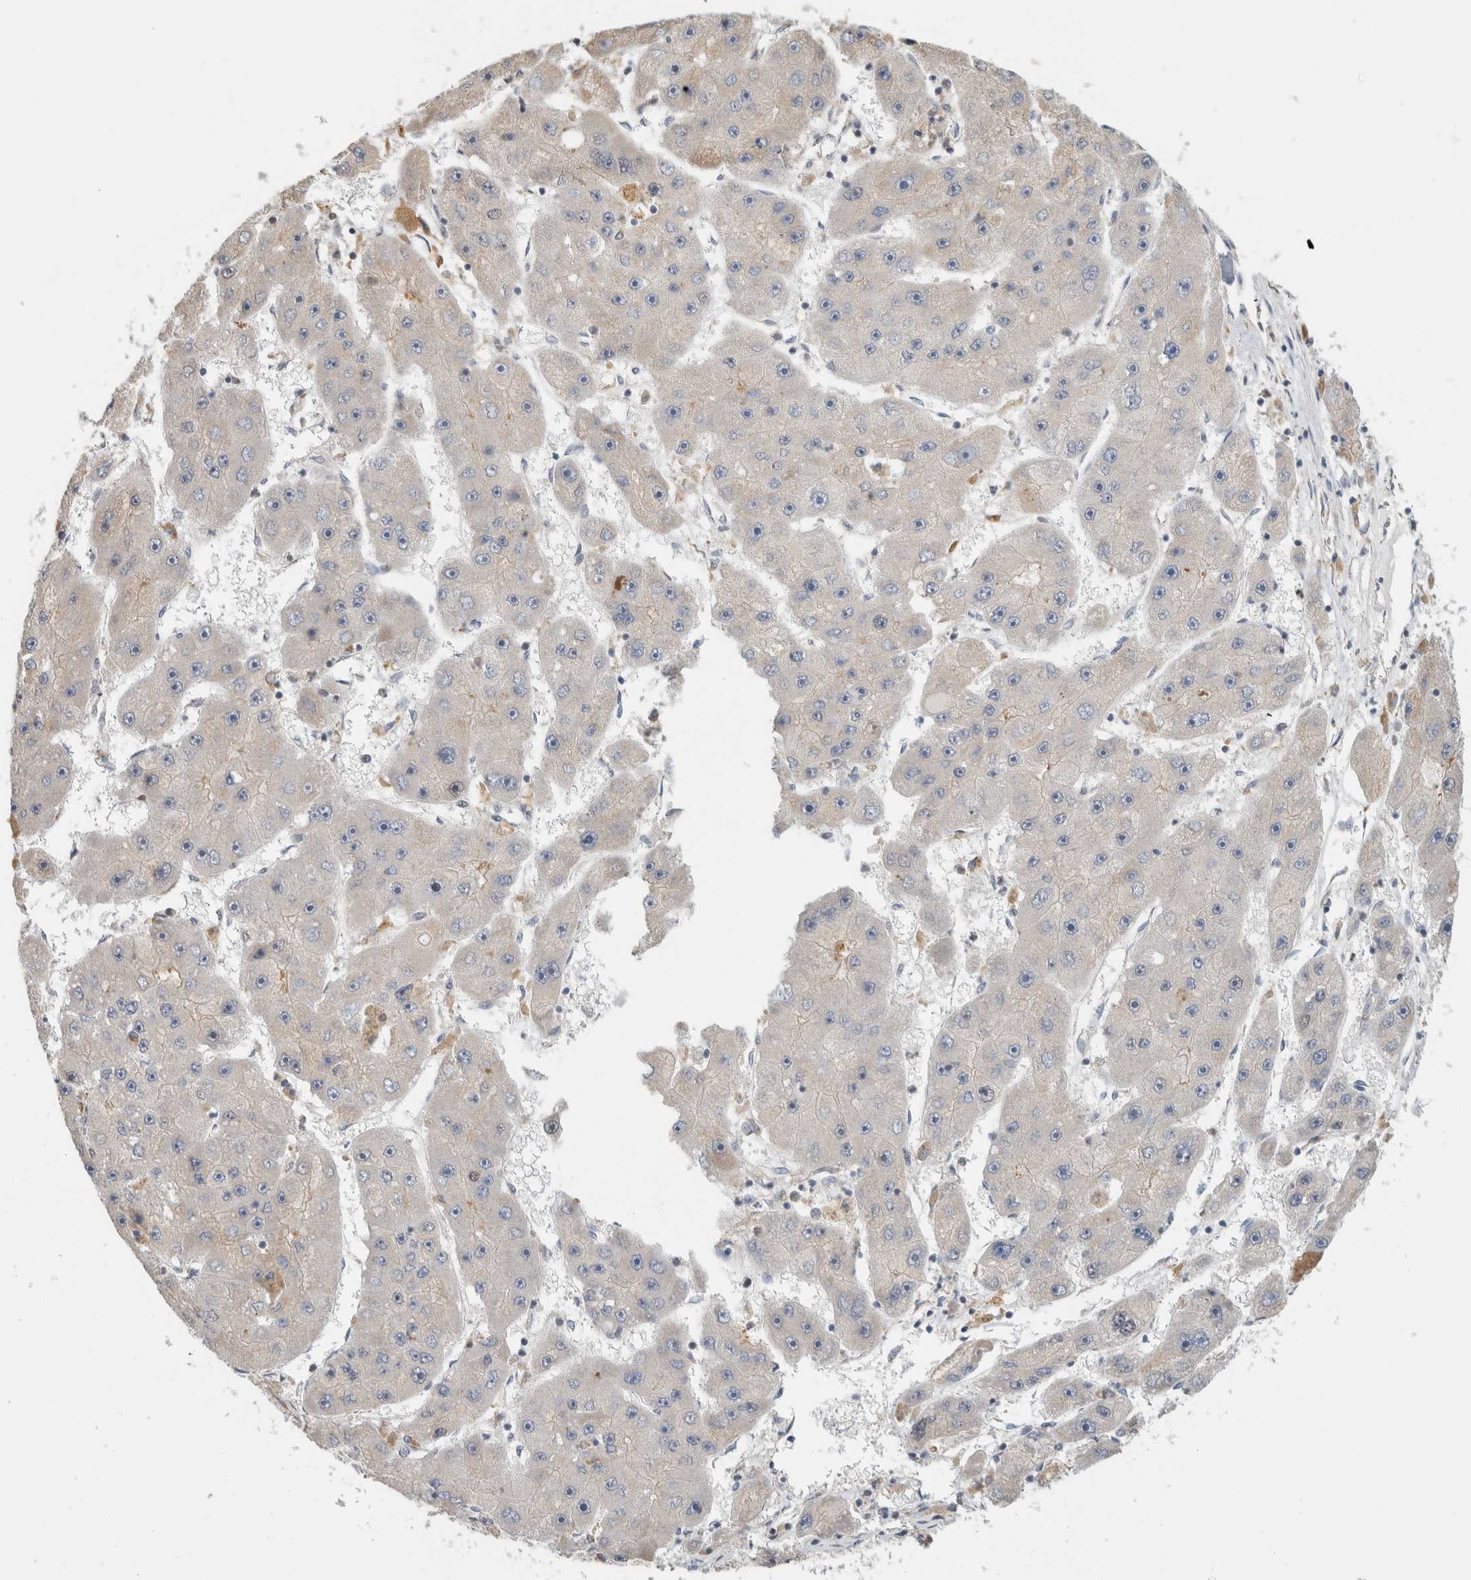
{"staining": {"intensity": "negative", "quantity": "none", "location": "none"}, "tissue": "liver cancer", "cell_type": "Tumor cells", "image_type": "cancer", "snomed": [{"axis": "morphology", "description": "Carcinoma, Hepatocellular, NOS"}, {"axis": "topography", "description": "Liver"}], "caption": "This is an immunohistochemistry photomicrograph of human liver hepatocellular carcinoma. There is no positivity in tumor cells.", "gene": "GINS4", "patient": {"sex": "female", "age": 61}}